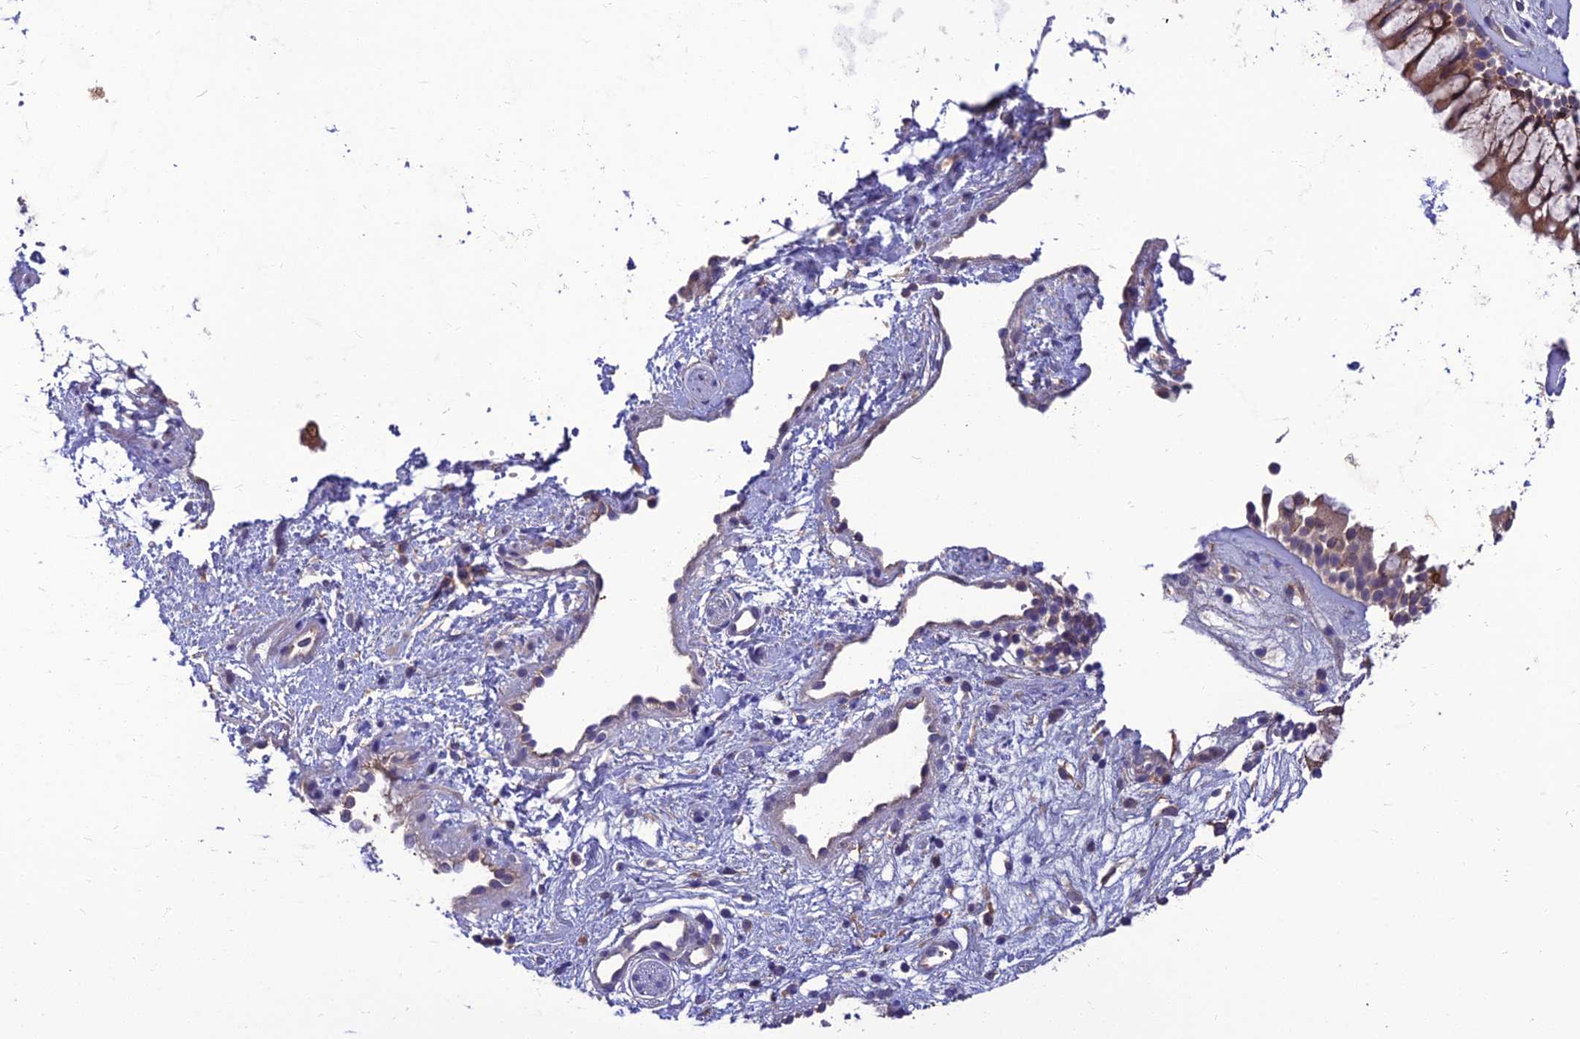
{"staining": {"intensity": "moderate", "quantity": ">75%", "location": "cytoplasmic/membranous"}, "tissue": "nasopharynx", "cell_type": "Respiratory epithelial cells", "image_type": "normal", "snomed": [{"axis": "morphology", "description": "Normal tissue, NOS"}, {"axis": "topography", "description": "Nasopharynx"}], "caption": "Protein staining demonstrates moderate cytoplasmic/membranous expression in about >75% of respiratory epithelial cells in benign nasopharynx. (Brightfield microscopy of DAB IHC at high magnification).", "gene": "UMAD1", "patient": {"sex": "male", "age": 32}}